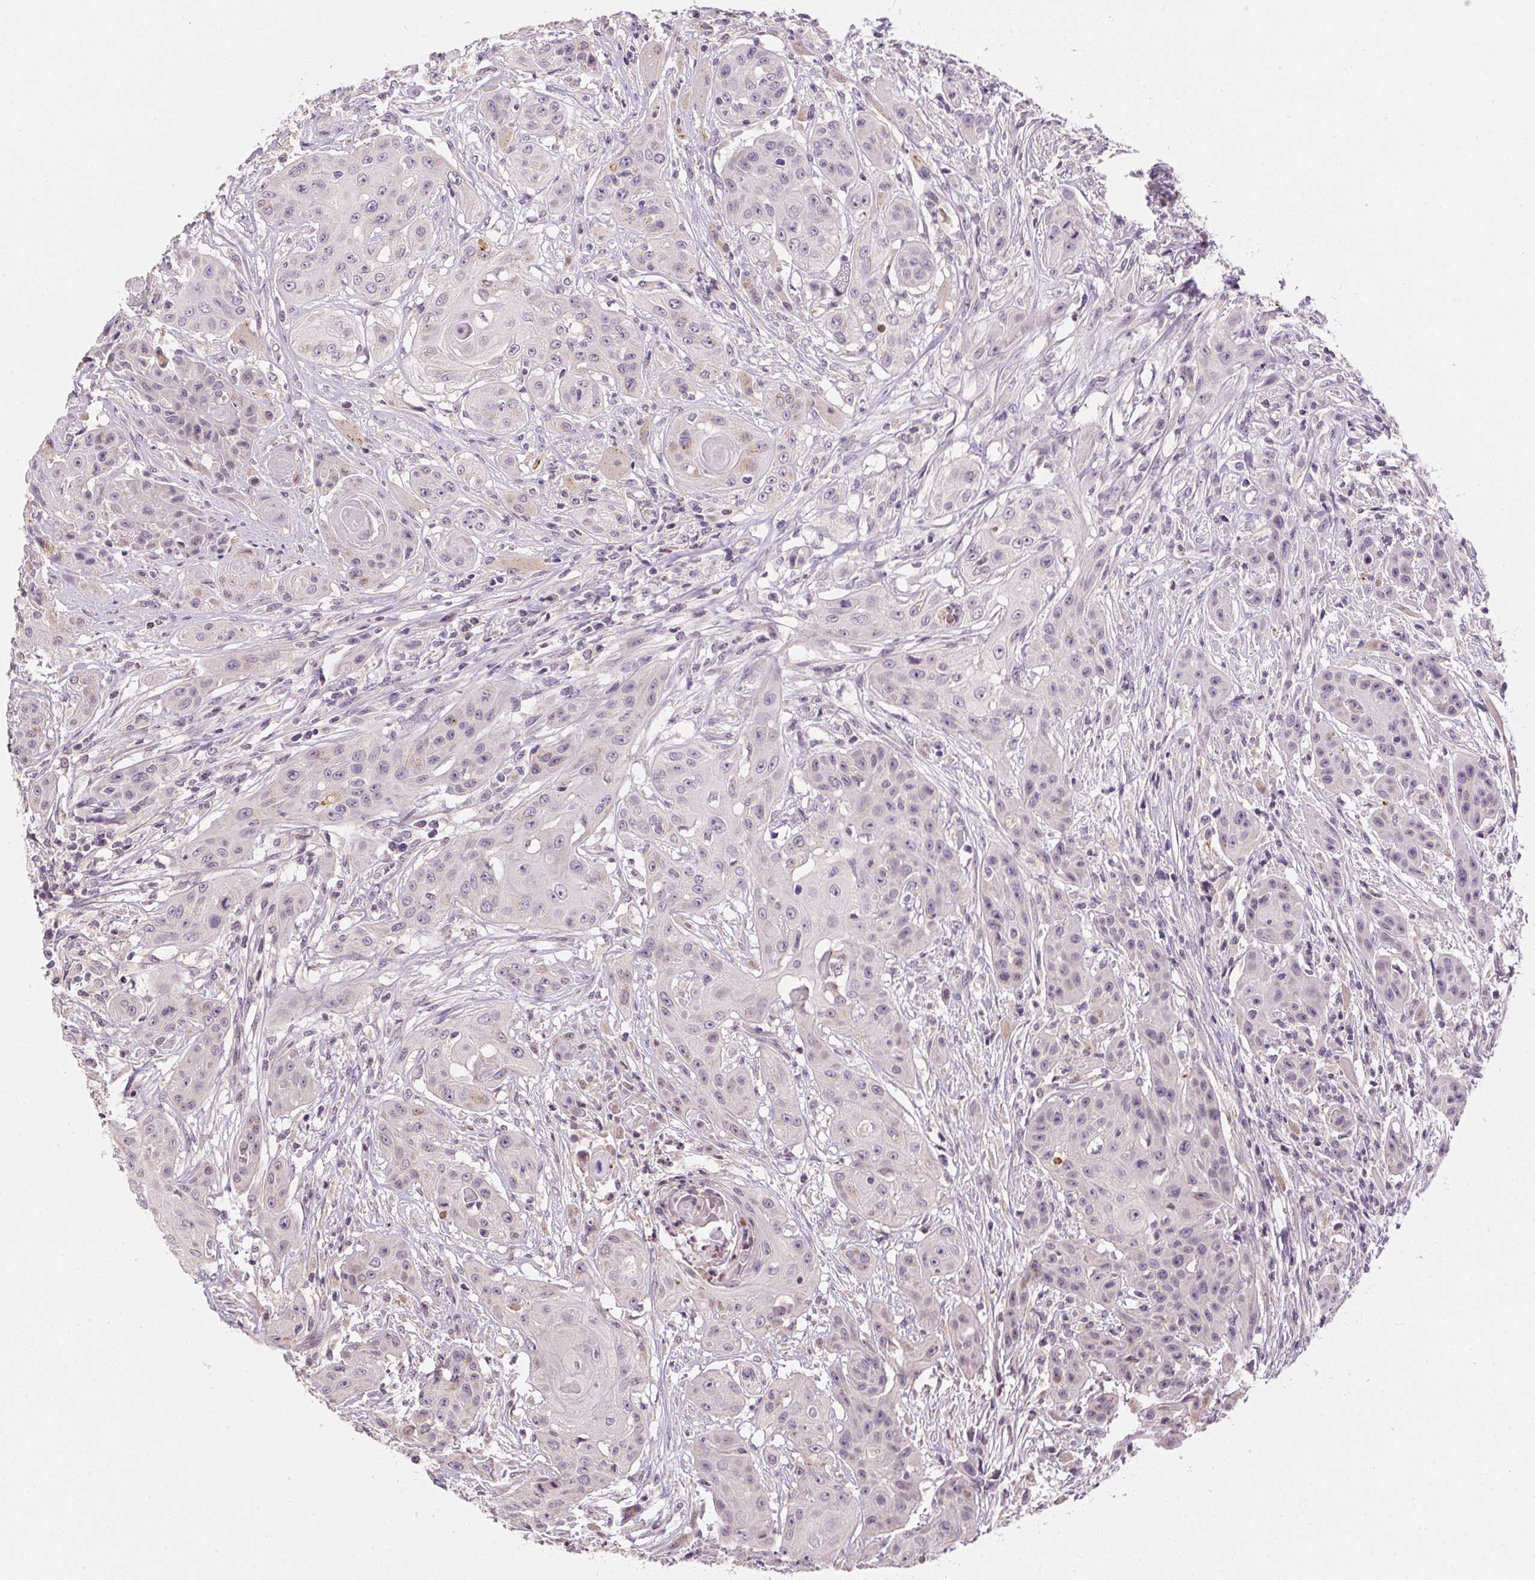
{"staining": {"intensity": "negative", "quantity": "none", "location": "none"}, "tissue": "head and neck cancer", "cell_type": "Tumor cells", "image_type": "cancer", "snomed": [{"axis": "morphology", "description": "Squamous cell carcinoma, NOS"}, {"axis": "topography", "description": "Oral tissue"}, {"axis": "topography", "description": "Head-Neck"}, {"axis": "topography", "description": "Neck, NOS"}], "caption": "A photomicrograph of squamous cell carcinoma (head and neck) stained for a protein demonstrates no brown staining in tumor cells. (Brightfield microscopy of DAB immunohistochemistry at high magnification).", "gene": "ALDH8A1", "patient": {"sex": "female", "age": 55}}